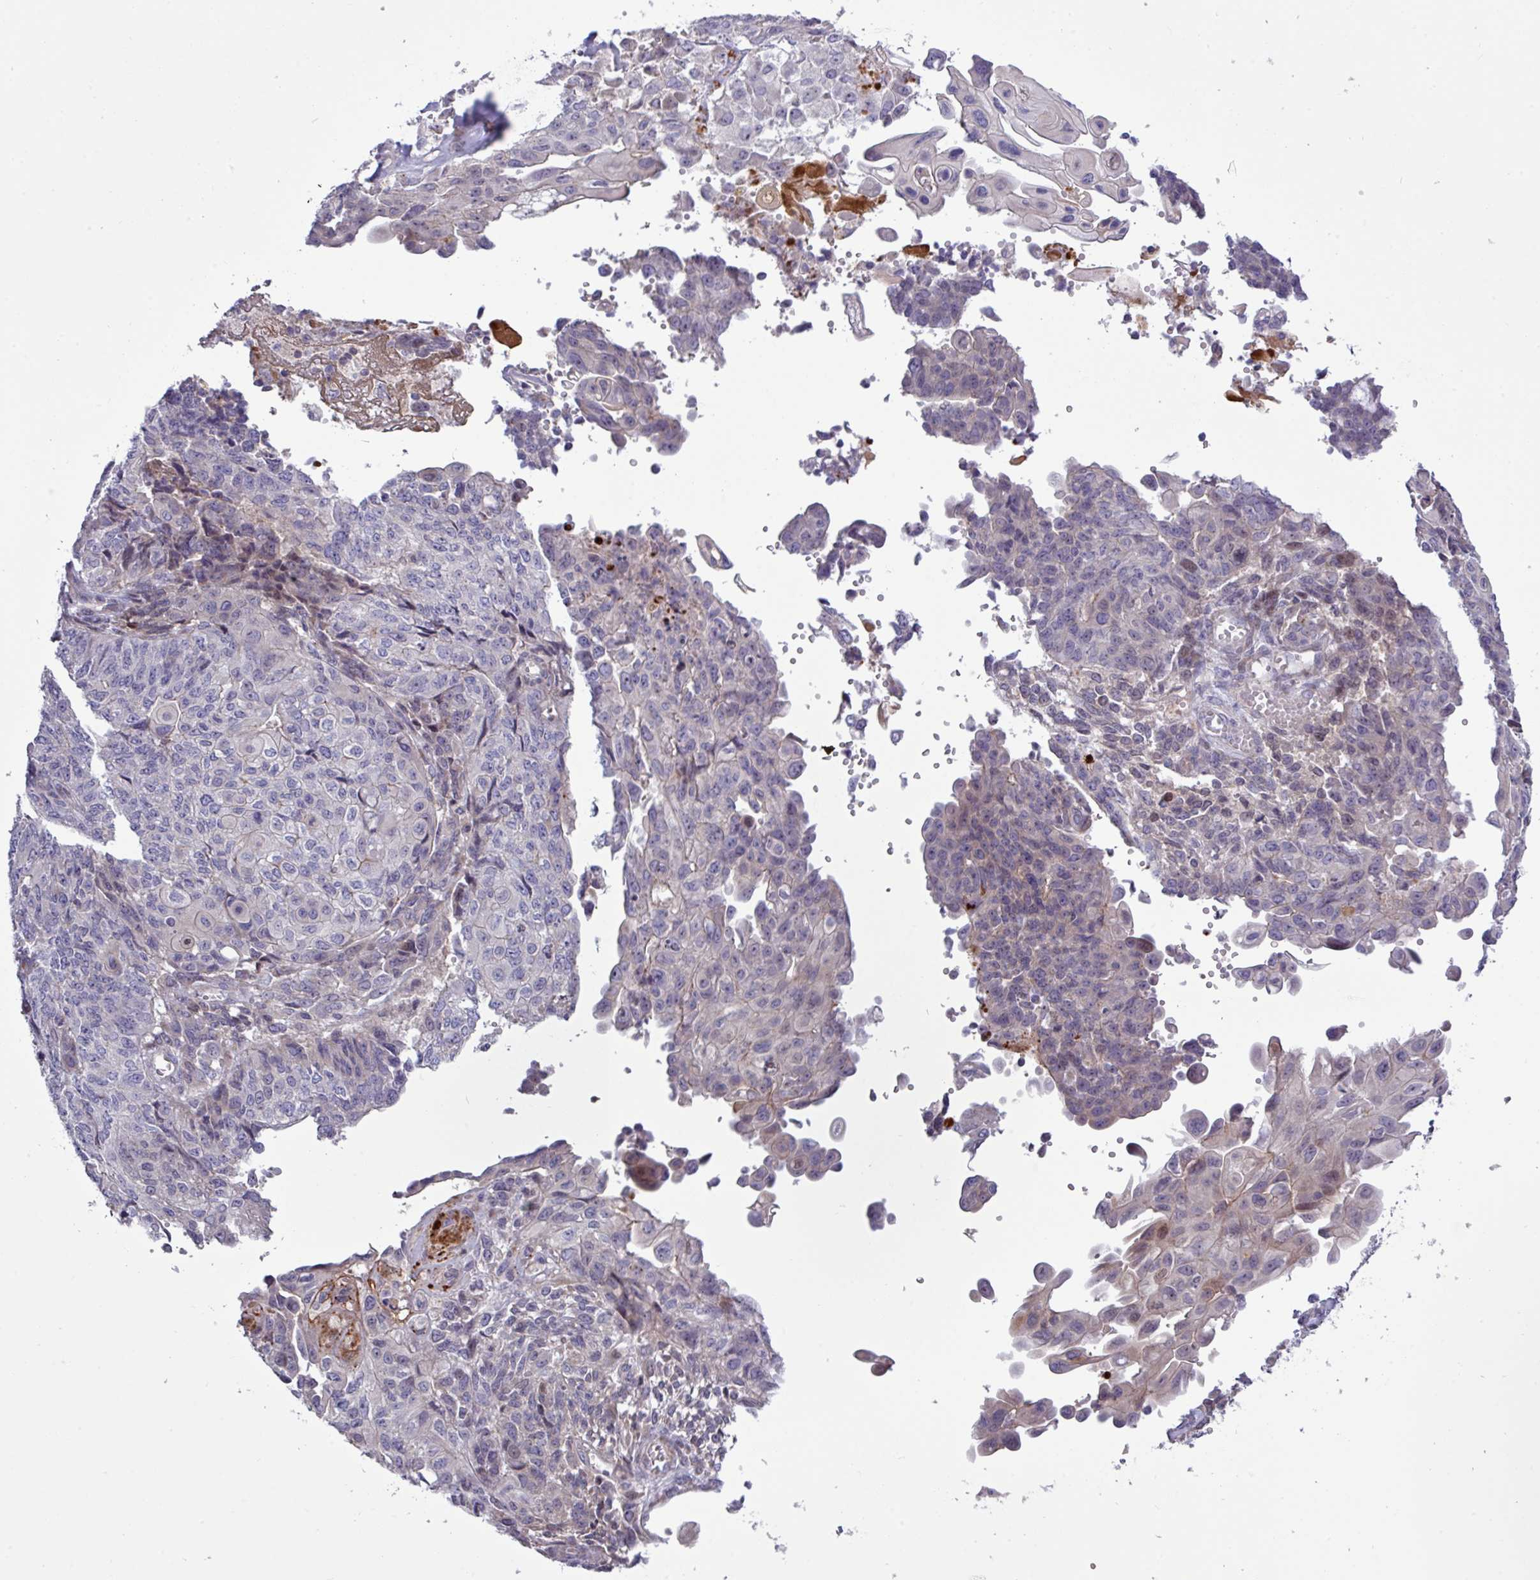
{"staining": {"intensity": "negative", "quantity": "none", "location": "none"}, "tissue": "endometrial cancer", "cell_type": "Tumor cells", "image_type": "cancer", "snomed": [{"axis": "morphology", "description": "Adenocarcinoma, NOS"}, {"axis": "topography", "description": "Endometrium"}], "caption": "This is an immunohistochemistry micrograph of human endometrial cancer. There is no expression in tumor cells.", "gene": "TNFSF12", "patient": {"sex": "female", "age": 32}}